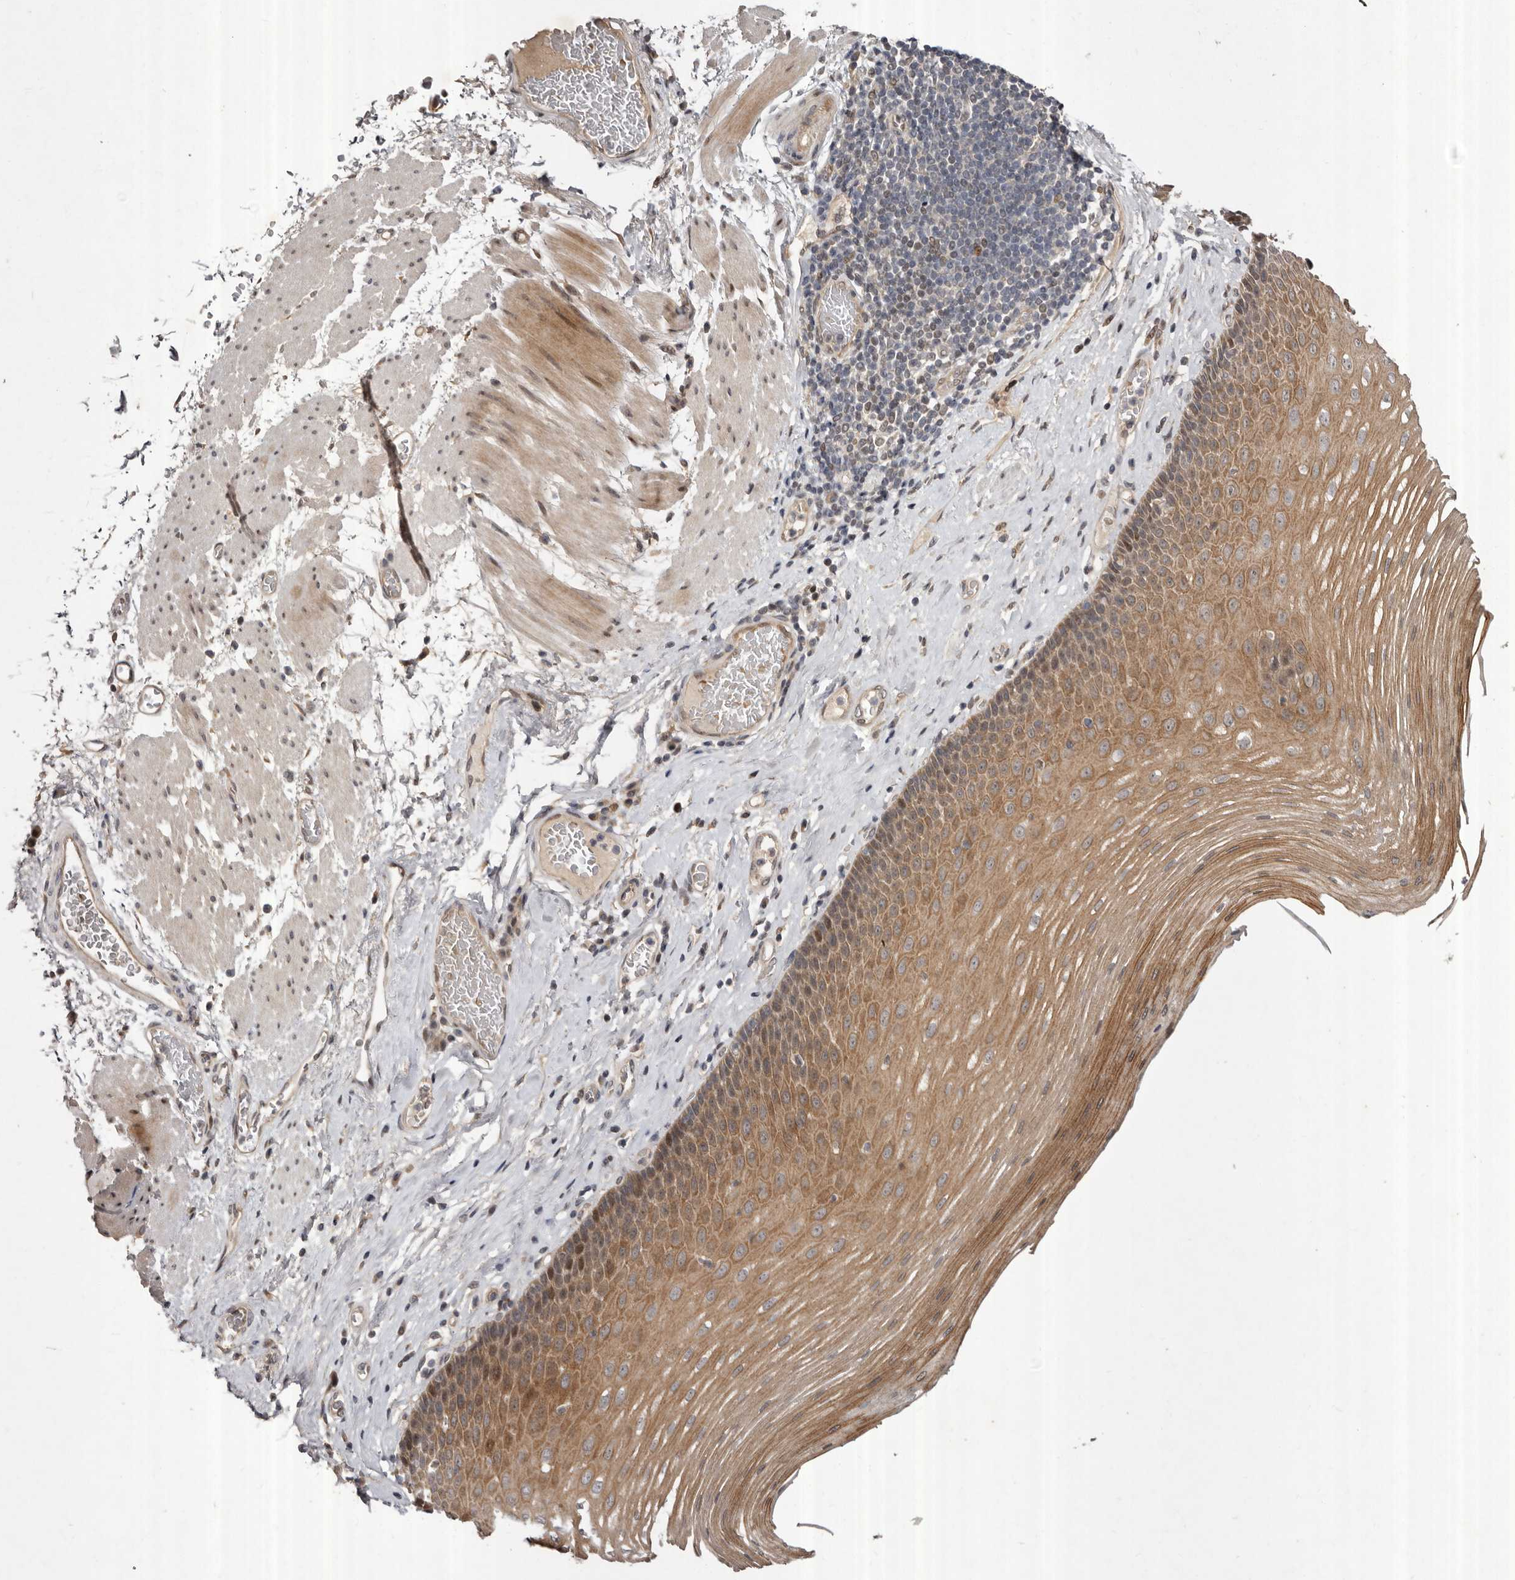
{"staining": {"intensity": "moderate", "quantity": ">75%", "location": "cytoplasmic/membranous"}, "tissue": "esophagus", "cell_type": "Squamous epithelial cells", "image_type": "normal", "snomed": [{"axis": "morphology", "description": "Normal tissue, NOS"}, {"axis": "topography", "description": "Esophagus"}], "caption": "DAB immunohistochemical staining of normal human esophagus exhibits moderate cytoplasmic/membranous protein expression in about >75% of squamous epithelial cells.", "gene": "ABL1", "patient": {"sex": "male", "age": 62}}